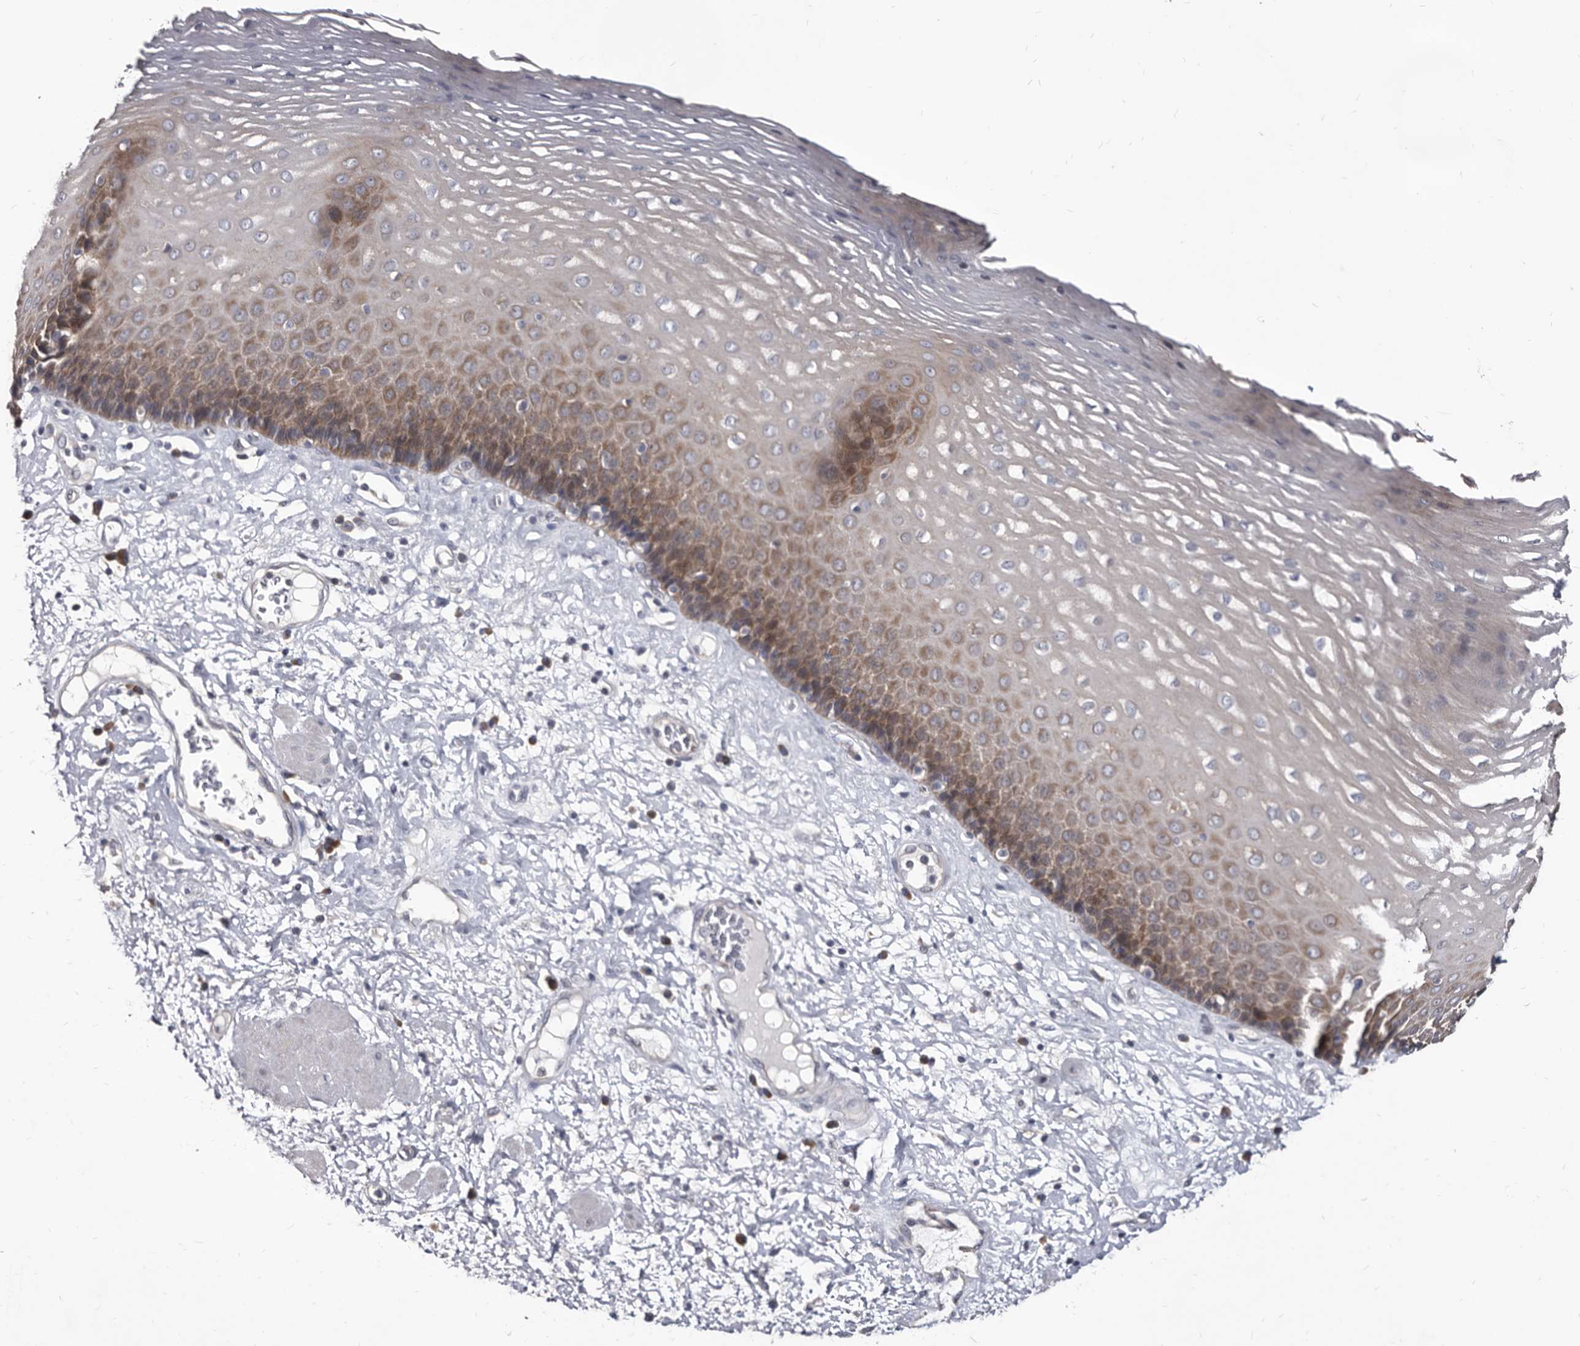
{"staining": {"intensity": "moderate", "quantity": "25%-75%", "location": "cytoplasmic/membranous"}, "tissue": "esophagus", "cell_type": "Squamous epithelial cells", "image_type": "normal", "snomed": [{"axis": "morphology", "description": "Normal tissue, NOS"}, {"axis": "morphology", "description": "Adenocarcinoma, NOS"}, {"axis": "topography", "description": "Esophagus"}], "caption": "An IHC photomicrograph of benign tissue is shown. Protein staining in brown highlights moderate cytoplasmic/membranous positivity in esophagus within squamous epithelial cells. The protein is stained brown, and the nuclei are stained in blue (DAB IHC with brightfield microscopy, high magnification).", "gene": "ABCF2", "patient": {"sex": "male", "age": 62}}